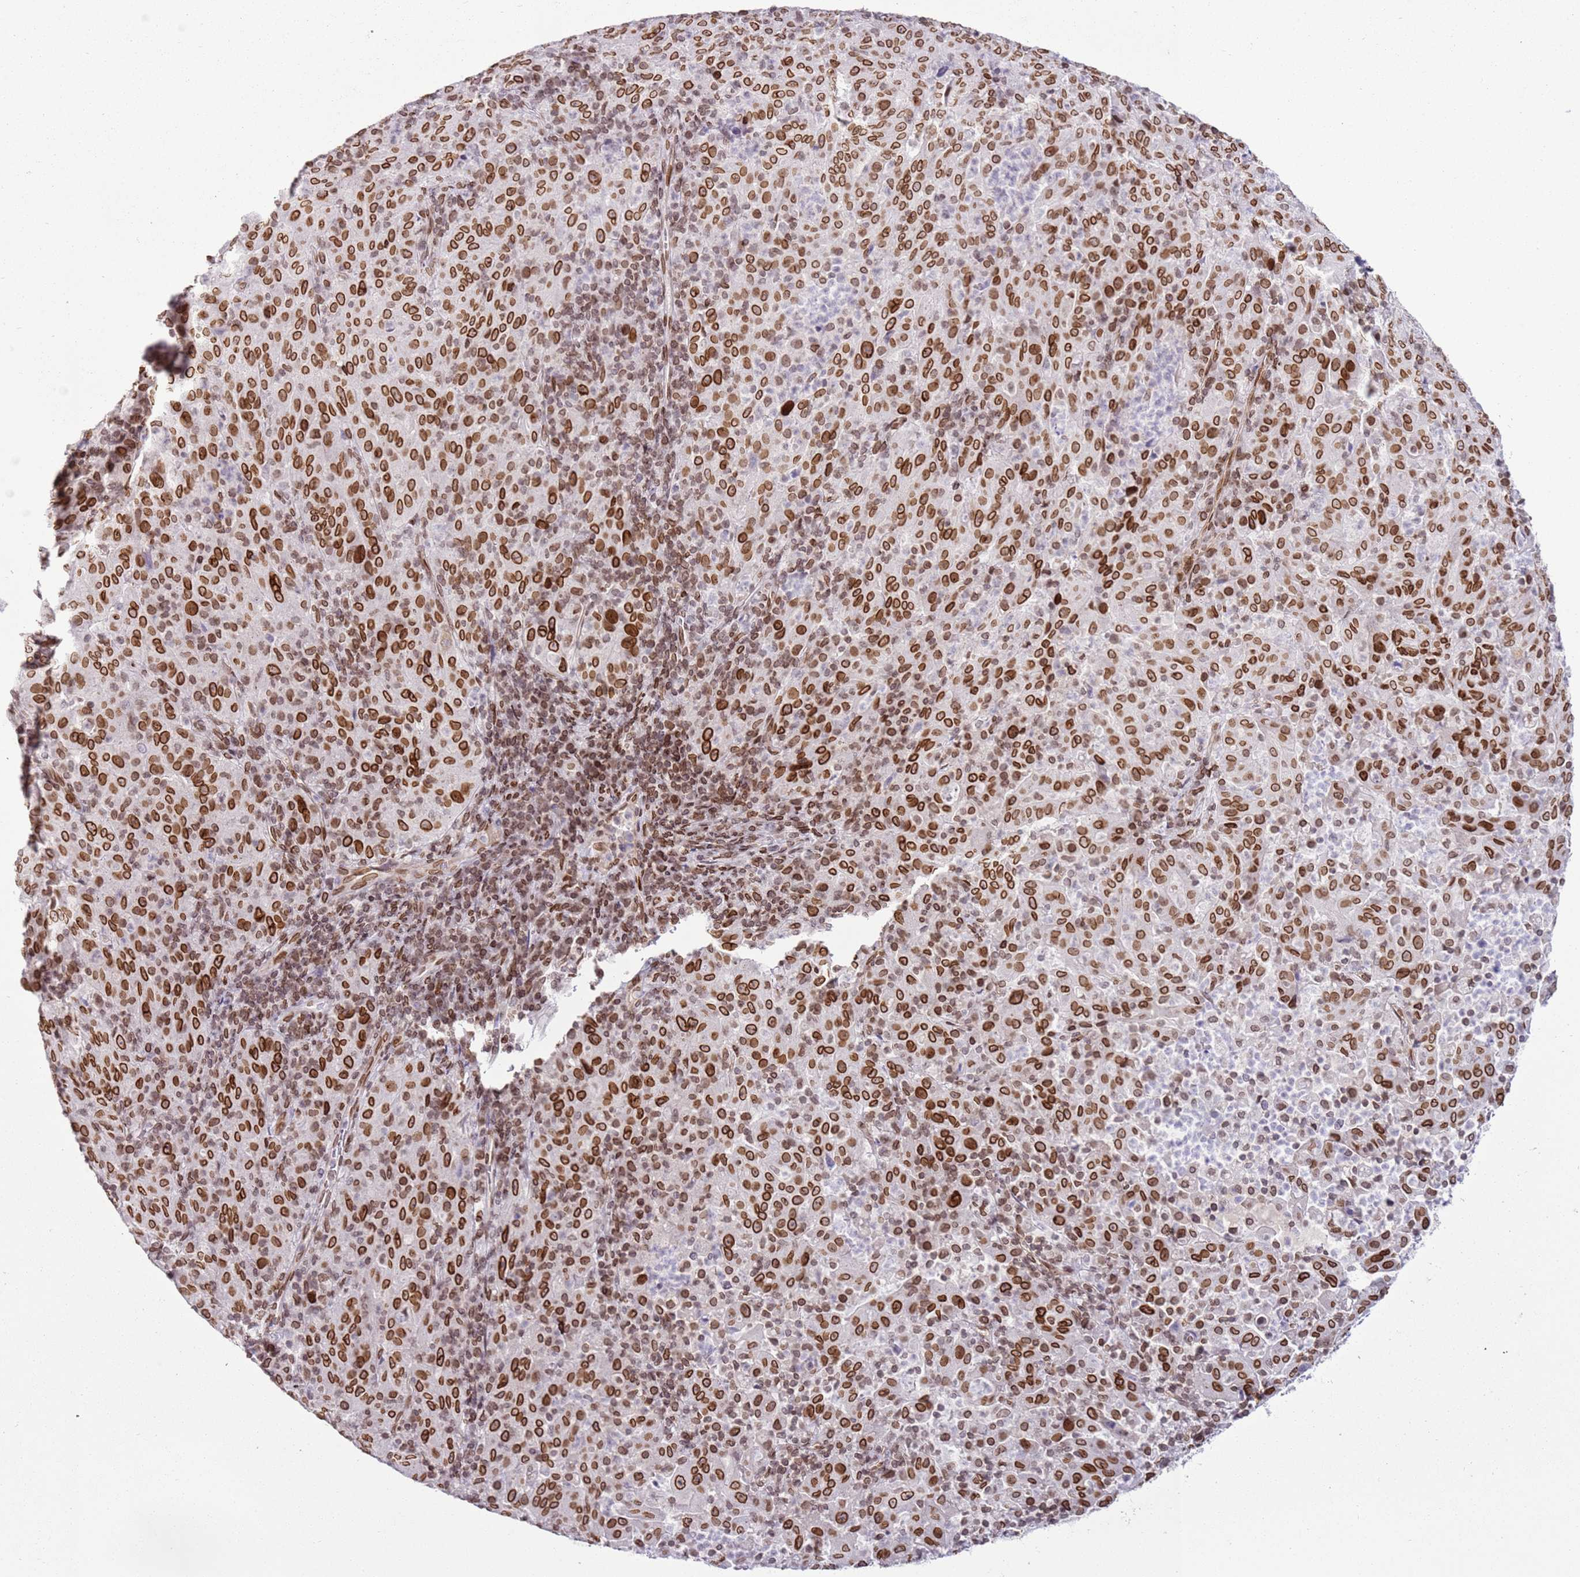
{"staining": {"intensity": "strong", "quantity": ">75%", "location": "cytoplasmic/membranous,nuclear"}, "tissue": "pancreatic cancer", "cell_type": "Tumor cells", "image_type": "cancer", "snomed": [{"axis": "morphology", "description": "Adenocarcinoma, NOS"}, {"axis": "topography", "description": "Pancreas"}], "caption": "Immunohistochemistry (IHC) staining of pancreatic cancer (adenocarcinoma), which displays high levels of strong cytoplasmic/membranous and nuclear expression in about >75% of tumor cells indicating strong cytoplasmic/membranous and nuclear protein expression. The staining was performed using DAB (3,3'-diaminobenzidine) (brown) for protein detection and nuclei were counterstained in hematoxylin (blue).", "gene": "POU6F1", "patient": {"sex": "male", "age": 63}}